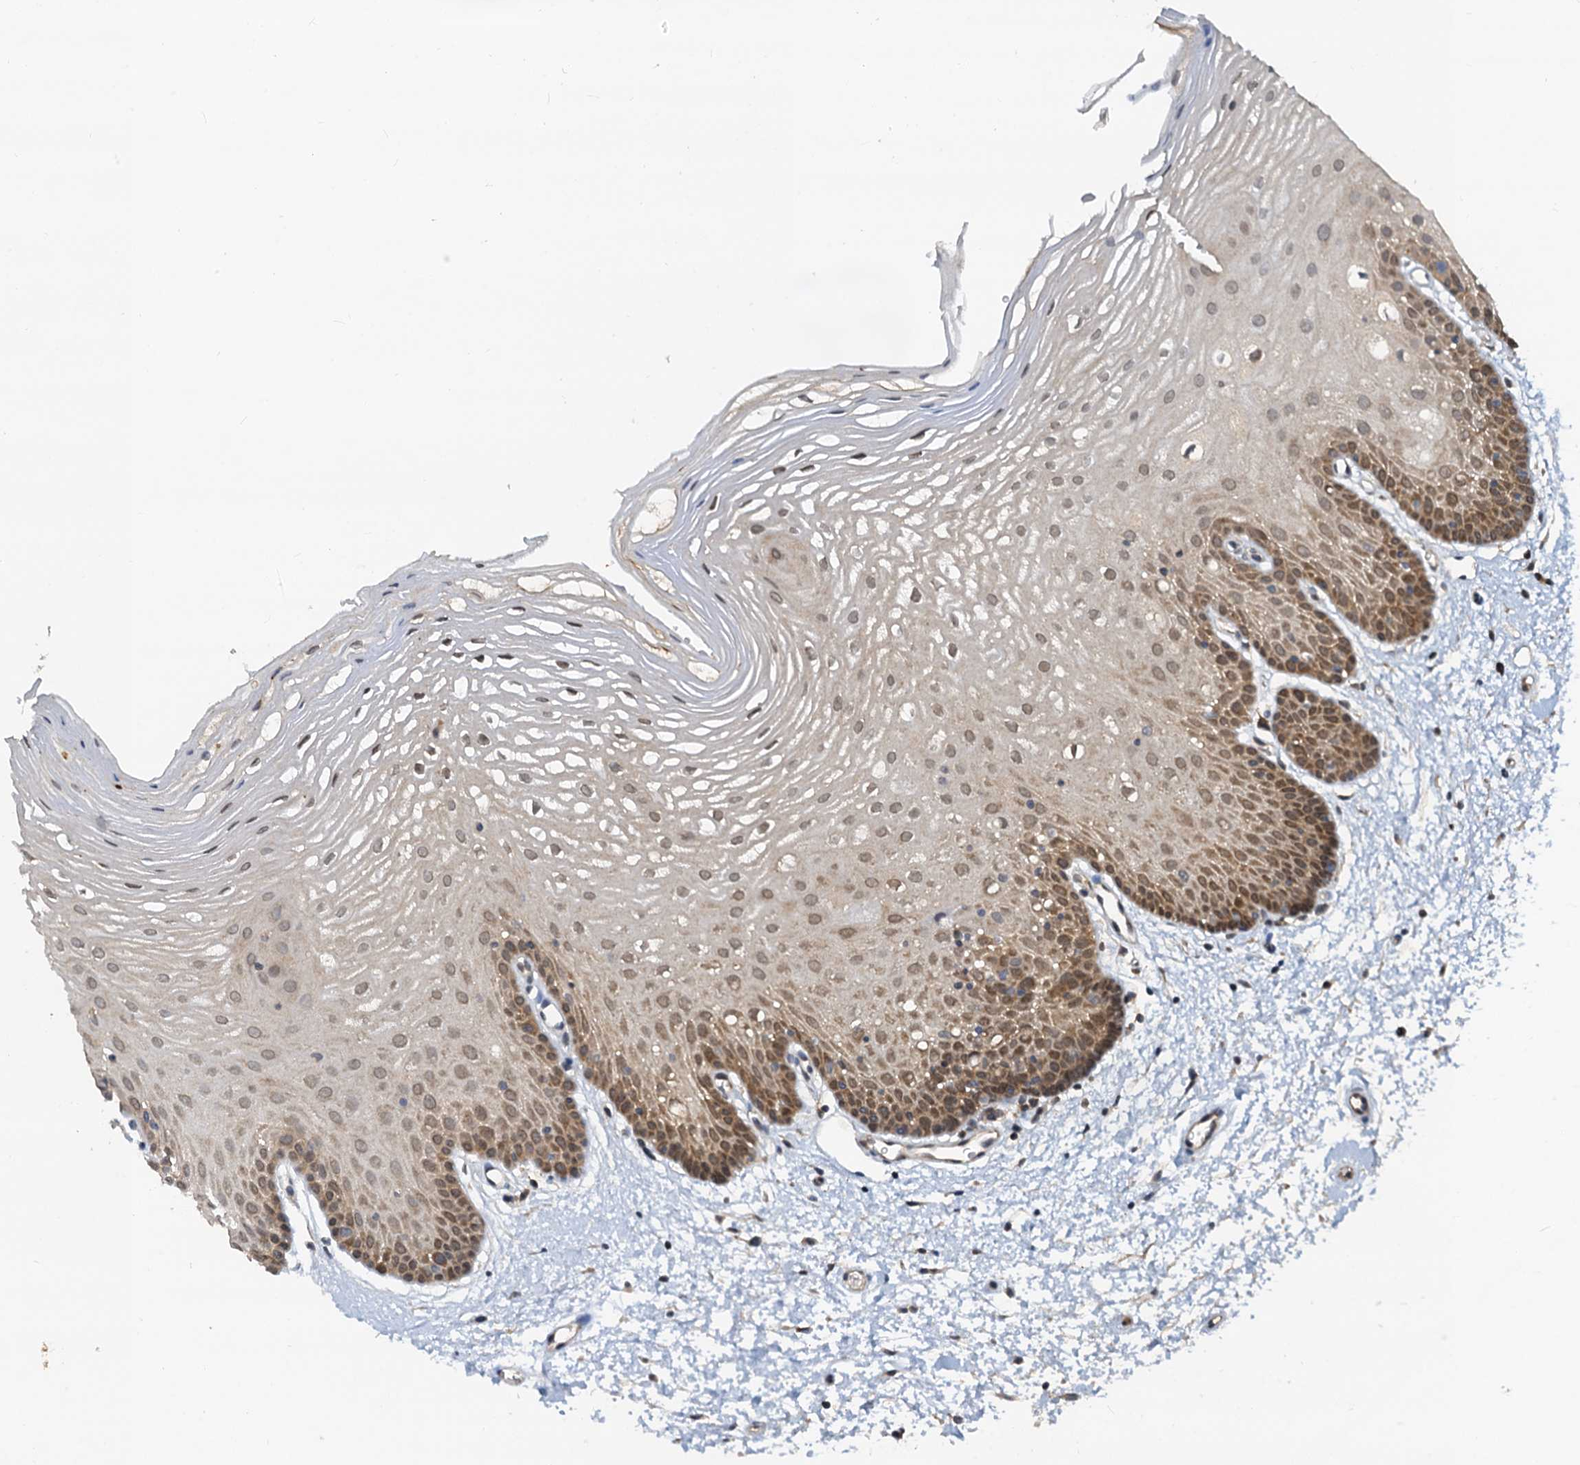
{"staining": {"intensity": "moderate", "quantity": ">75%", "location": "cytoplasmic/membranous,nuclear"}, "tissue": "oral mucosa", "cell_type": "Squamous epithelial cells", "image_type": "normal", "snomed": [{"axis": "morphology", "description": "Normal tissue, NOS"}, {"axis": "topography", "description": "Oral tissue"}, {"axis": "topography", "description": "Tounge, NOS"}], "caption": "The immunohistochemical stain shows moderate cytoplasmic/membranous,nuclear positivity in squamous epithelial cells of benign oral mucosa.", "gene": "PTGES3", "patient": {"sex": "female", "age": 73}}